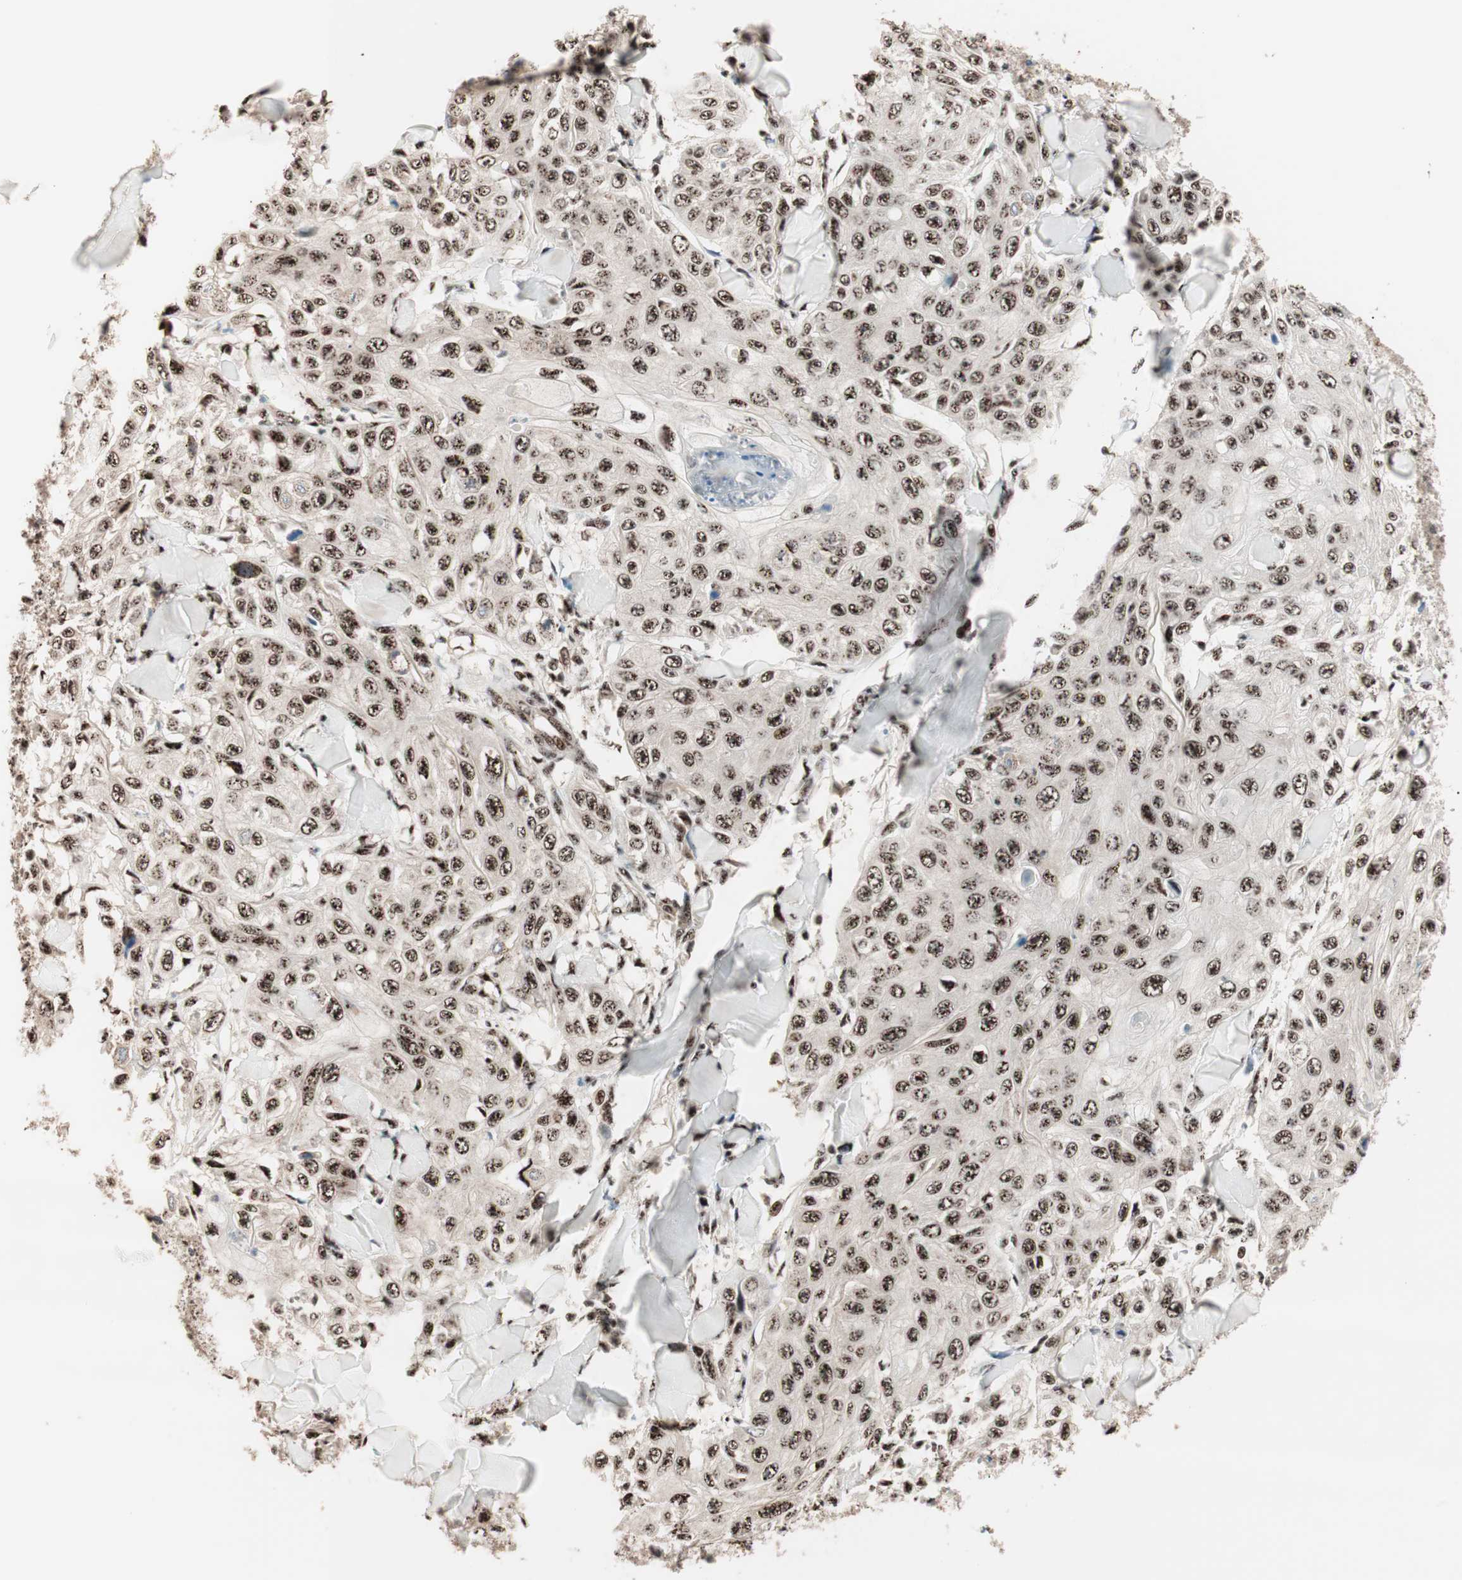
{"staining": {"intensity": "strong", "quantity": ">75%", "location": "nuclear"}, "tissue": "skin cancer", "cell_type": "Tumor cells", "image_type": "cancer", "snomed": [{"axis": "morphology", "description": "Squamous cell carcinoma, NOS"}, {"axis": "topography", "description": "Skin"}], "caption": "Skin squamous cell carcinoma stained with DAB immunohistochemistry (IHC) demonstrates high levels of strong nuclear positivity in approximately >75% of tumor cells.", "gene": "NR5A2", "patient": {"sex": "male", "age": 86}}